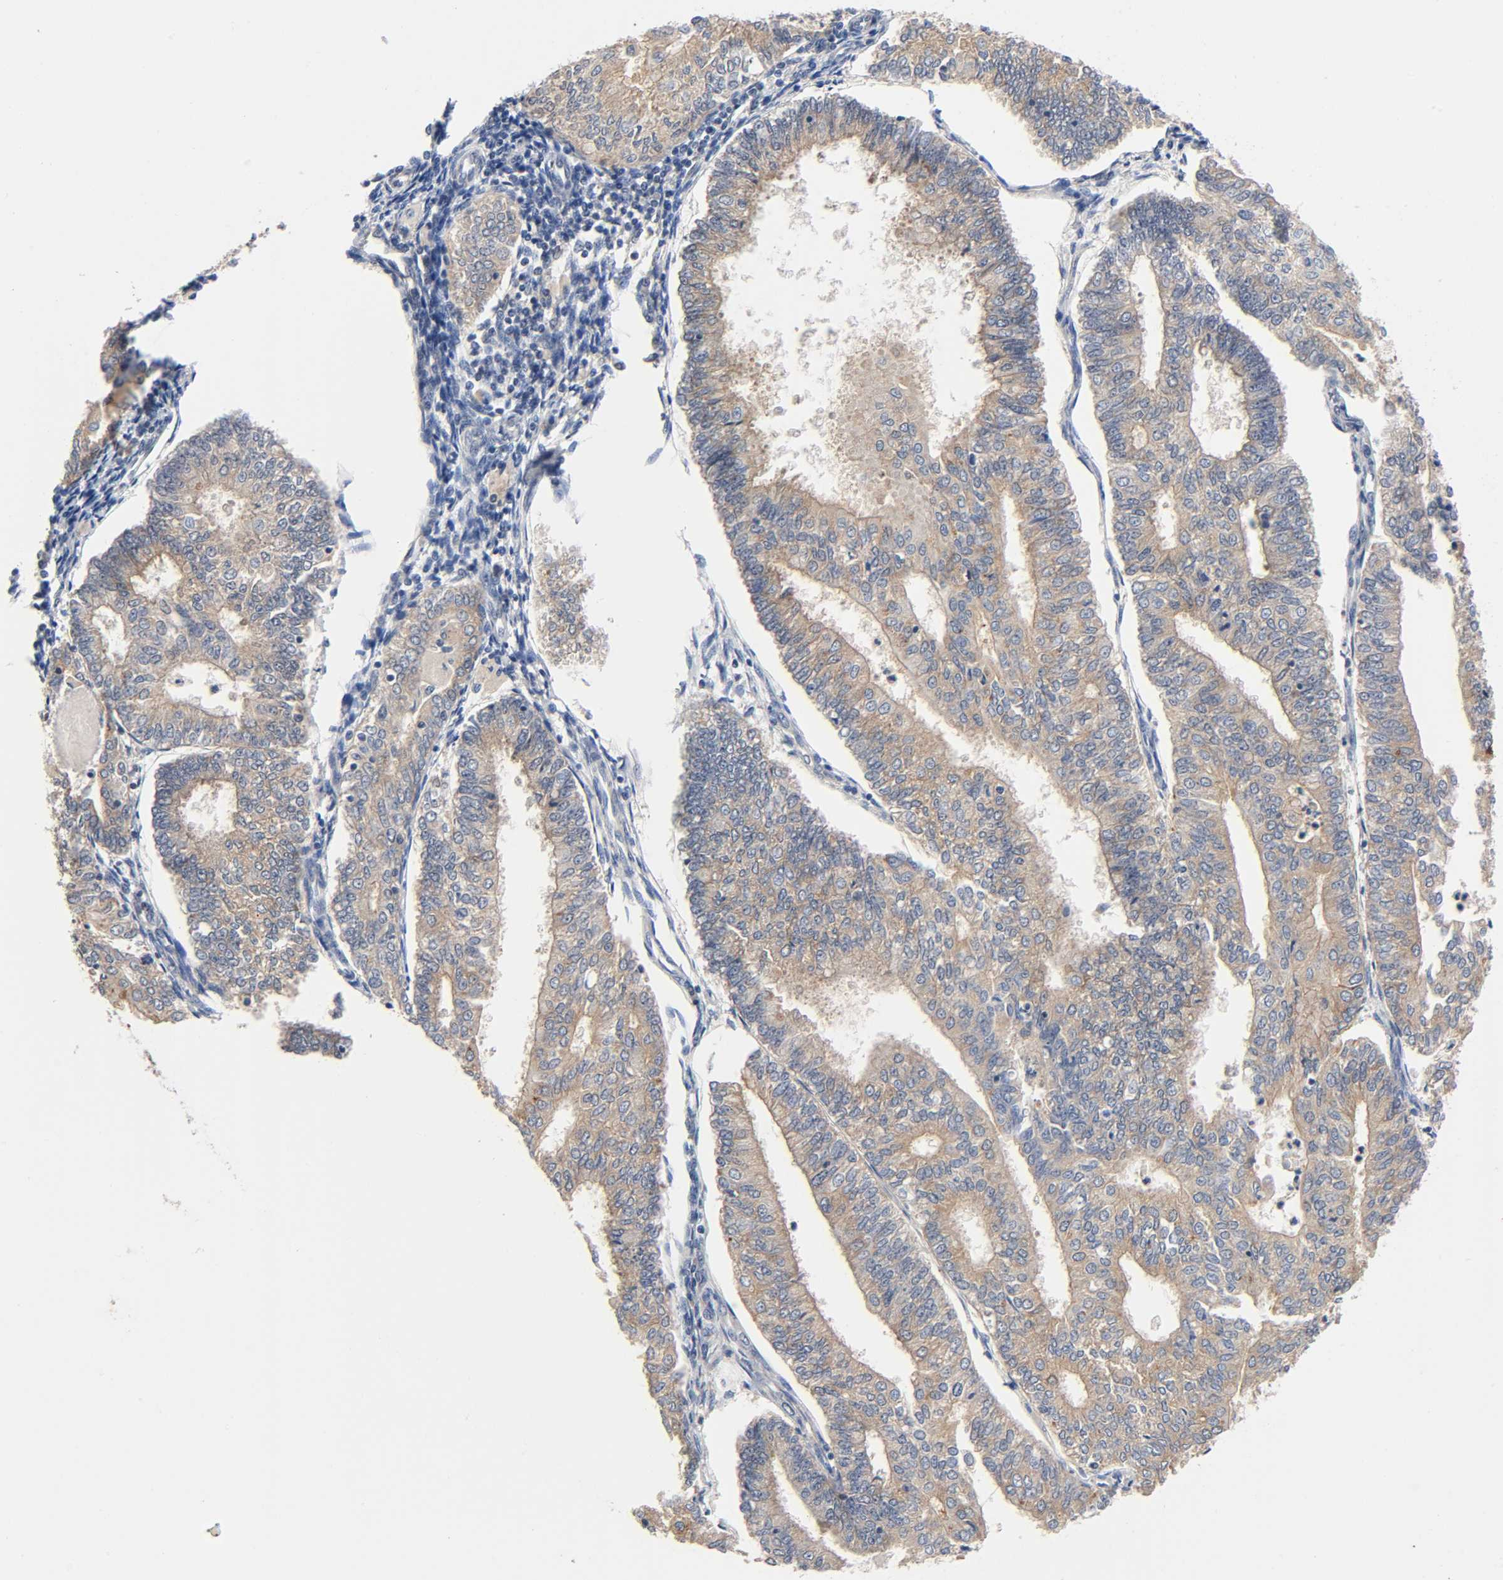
{"staining": {"intensity": "moderate", "quantity": ">75%", "location": "cytoplasmic/membranous"}, "tissue": "endometrial cancer", "cell_type": "Tumor cells", "image_type": "cancer", "snomed": [{"axis": "morphology", "description": "Adenocarcinoma, NOS"}, {"axis": "topography", "description": "Endometrium"}], "caption": "Adenocarcinoma (endometrial) tissue exhibits moderate cytoplasmic/membranous expression in approximately >75% of tumor cells, visualized by immunohistochemistry.", "gene": "PRKAB1", "patient": {"sex": "female", "age": 59}}